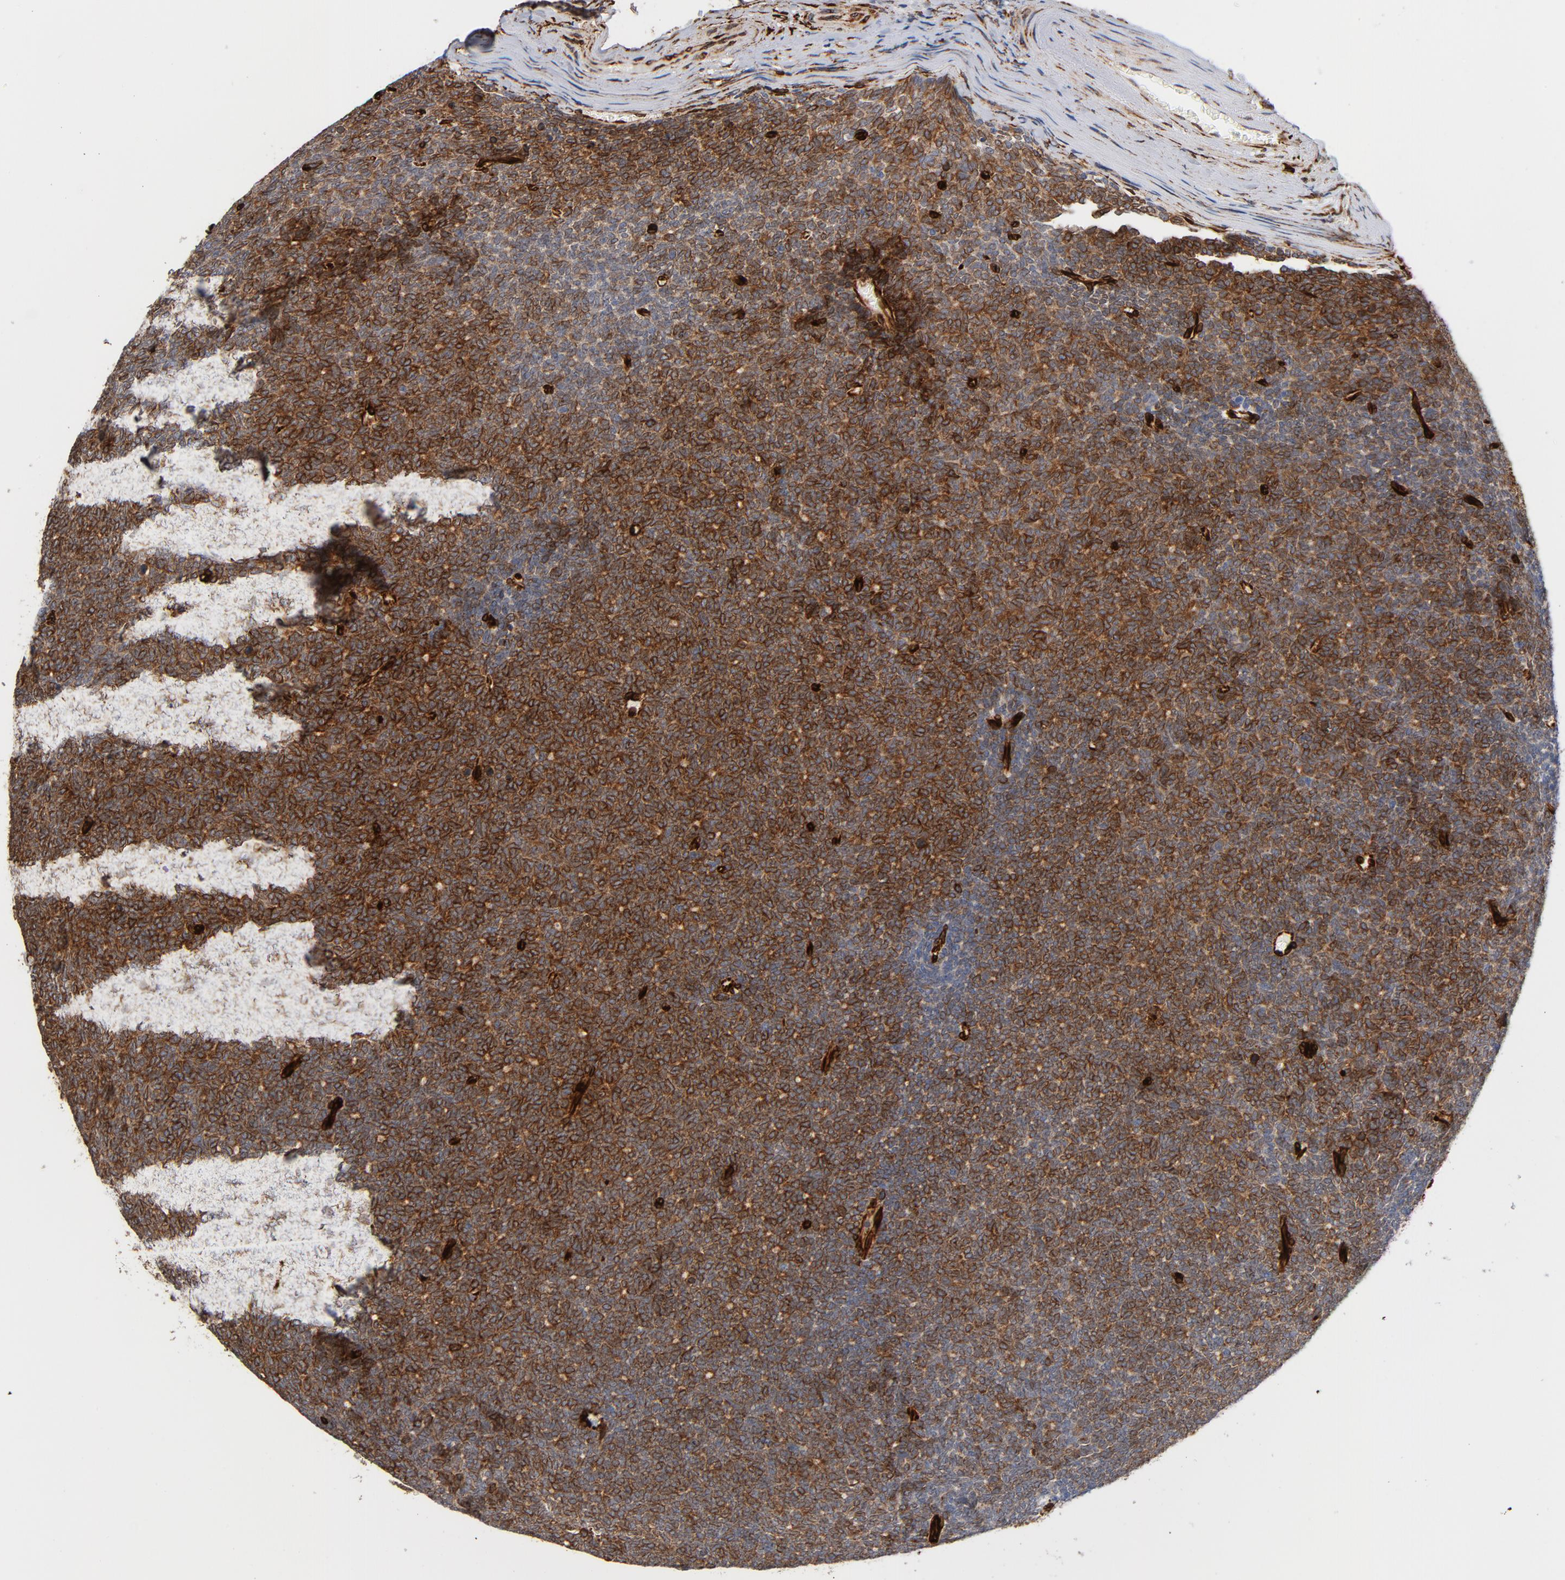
{"staining": {"intensity": "strong", "quantity": ">75%", "location": "cytoplasmic/membranous"}, "tissue": "renal cancer", "cell_type": "Tumor cells", "image_type": "cancer", "snomed": [{"axis": "morphology", "description": "Neoplasm, malignant, NOS"}, {"axis": "topography", "description": "Kidney"}], "caption": "Renal cancer stained for a protein (brown) reveals strong cytoplasmic/membranous positive staining in about >75% of tumor cells.", "gene": "SERPINH1", "patient": {"sex": "male", "age": 28}}